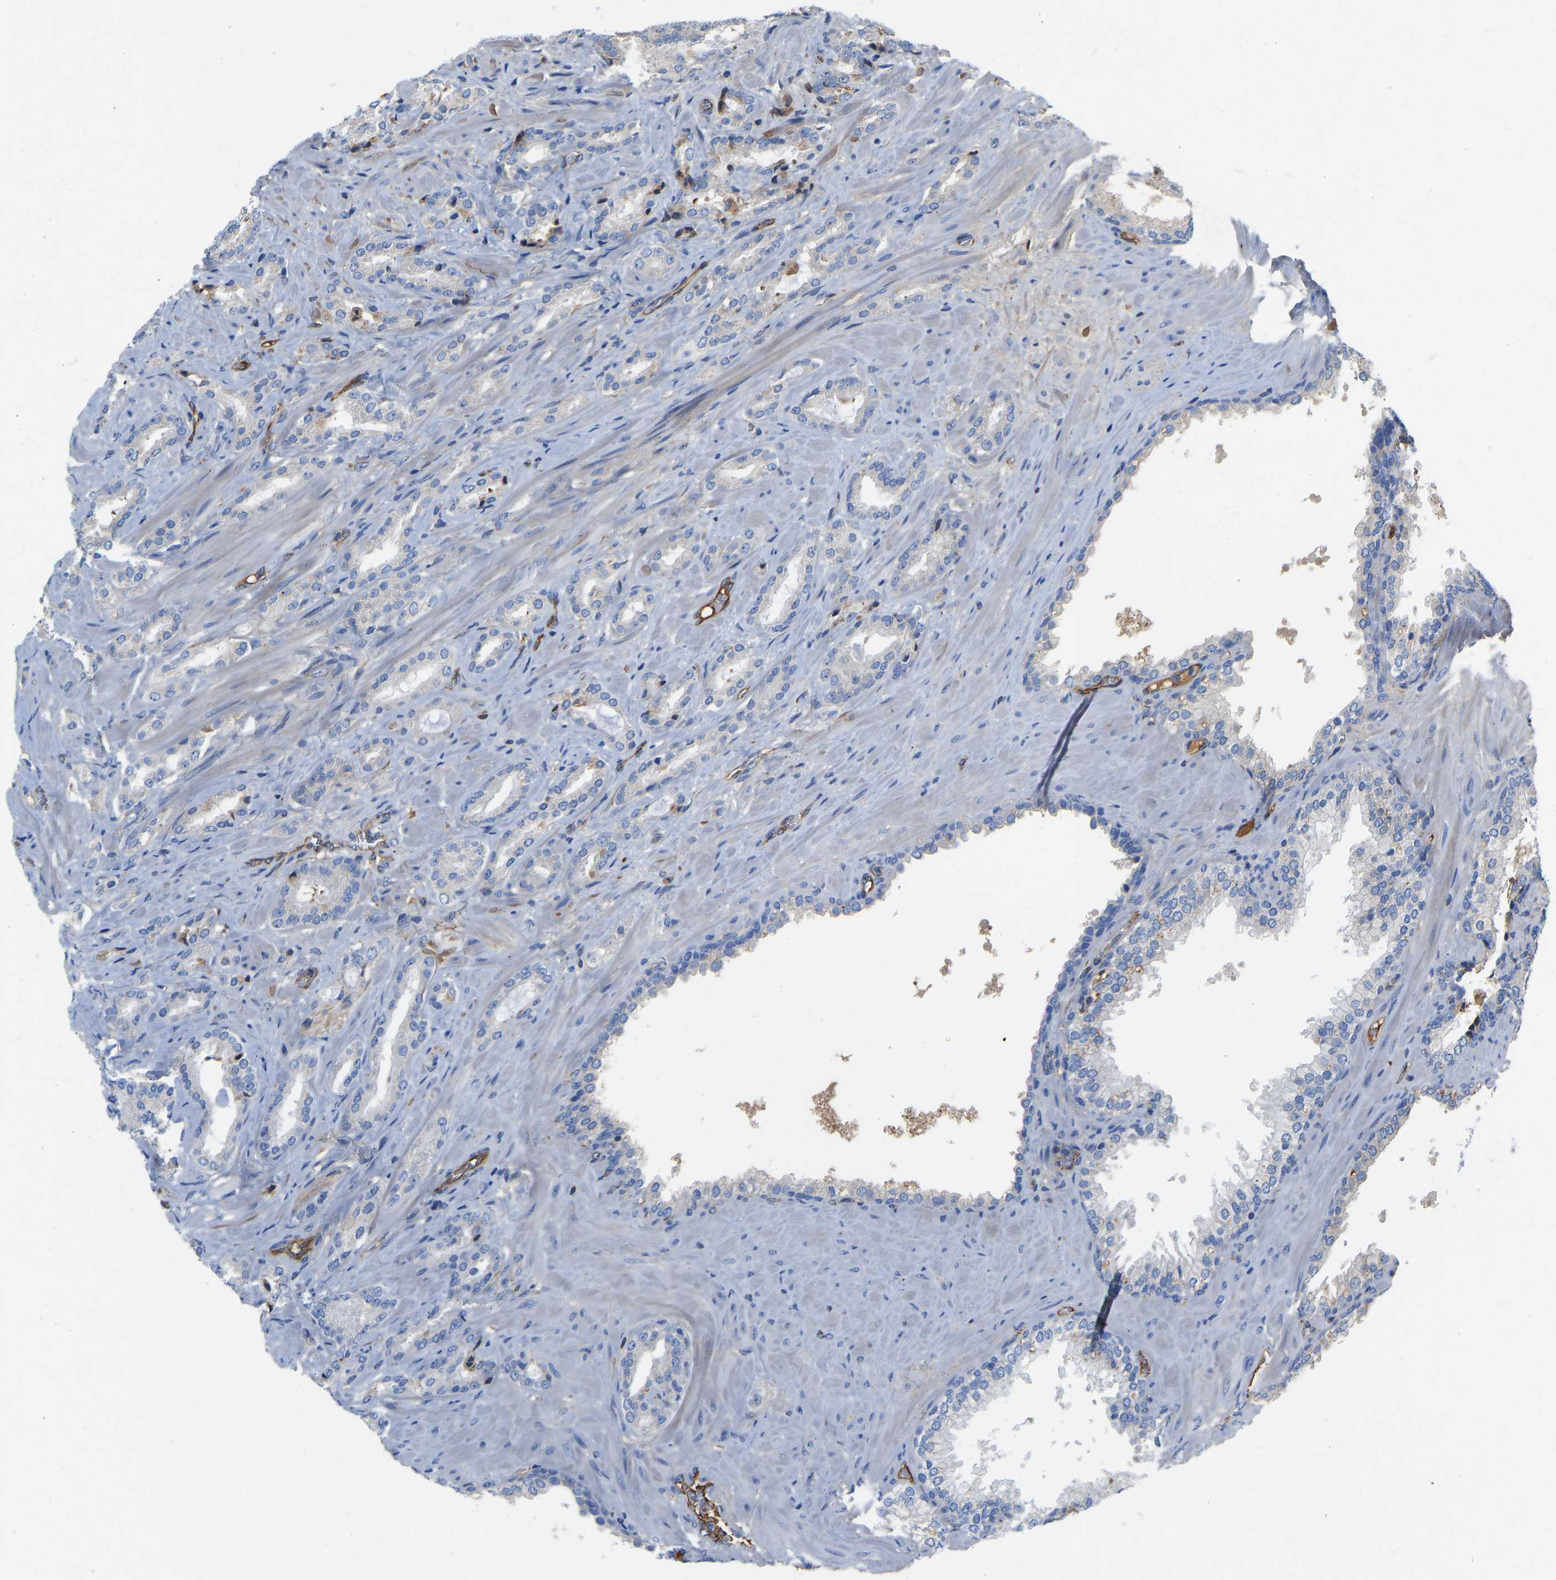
{"staining": {"intensity": "negative", "quantity": "none", "location": "none"}, "tissue": "prostate cancer", "cell_type": "Tumor cells", "image_type": "cancer", "snomed": [{"axis": "morphology", "description": "Adenocarcinoma, High grade"}, {"axis": "topography", "description": "Prostate"}], "caption": "High magnification brightfield microscopy of adenocarcinoma (high-grade) (prostate) stained with DAB (3,3'-diaminobenzidine) (brown) and counterstained with hematoxylin (blue): tumor cells show no significant staining.", "gene": "HSPG2", "patient": {"sex": "male", "age": 64}}